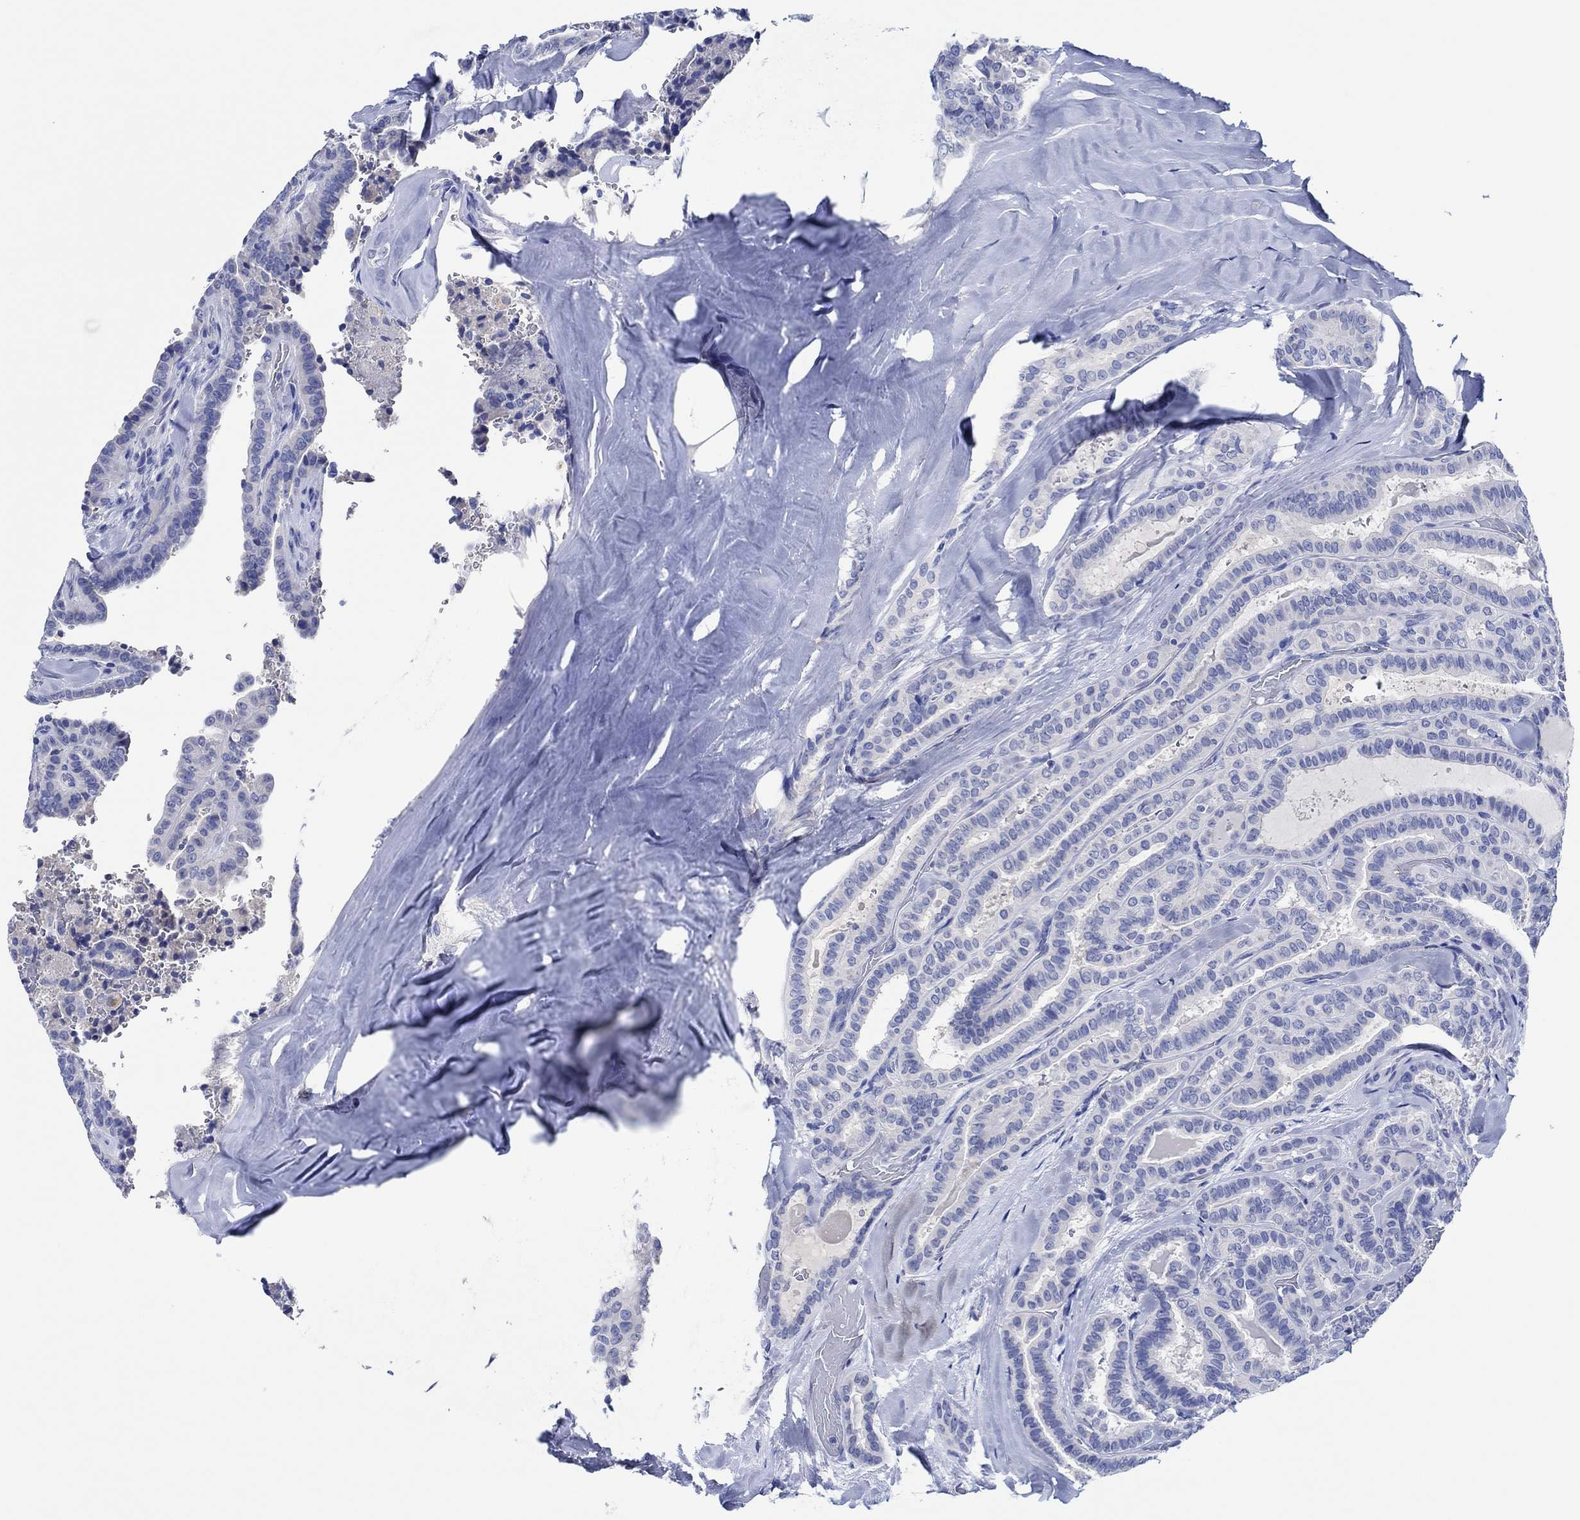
{"staining": {"intensity": "negative", "quantity": "none", "location": "none"}, "tissue": "thyroid cancer", "cell_type": "Tumor cells", "image_type": "cancer", "snomed": [{"axis": "morphology", "description": "Papillary adenocarcinoma, NOS"}, {"axis": "topography", "description": "Thyroid gland"}], "caption": "The photomicrograph displays no staining of tumor cells in papillary adenocarcinoma (thyroid). (Immunohistochemistry (ihc), brightfield microscopy, high magnification).", "gene": "CPNE6", "patient": {"sex": "female", "age": 39}}